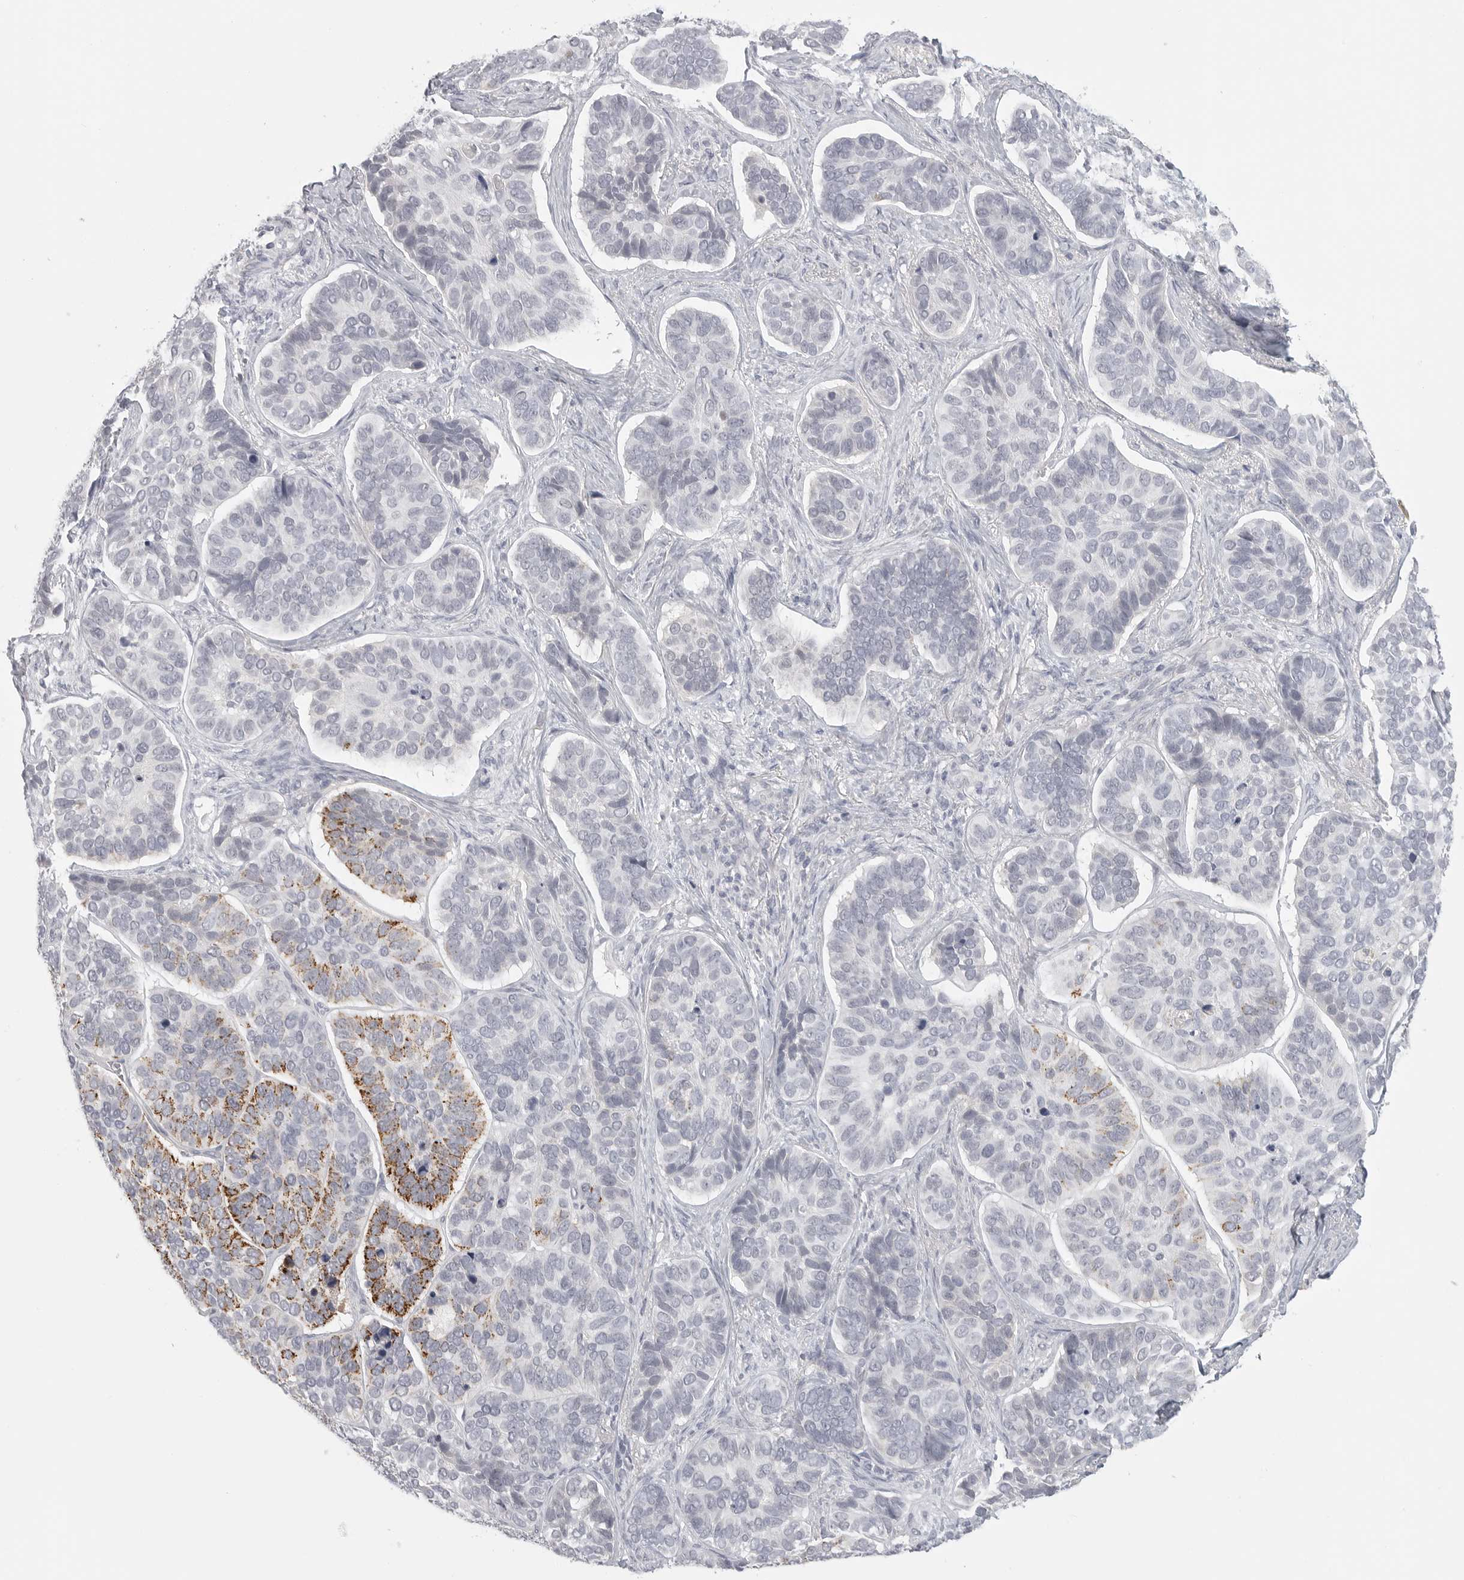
{"staining": {"intensity": "strong", "quantity": "<25%", "location": "cytoplasmic/membranous"}, "tissue": "skin cancer", "cell_type": "Tumor cells", "image_type": "cancer", "snomed": [{"axis": "morphology", "description": "Basal cell carcinoma"}, {"axis": "topography", "description": "Skin"}], "caption": "Brown immunohistochemical staining in human skin cancer displays strong cytoplasmic/membranous staining in approximately <25% of tumor cells.", "gene": "HMGCS2", "patient": {"sex": "male", "age": 62}}